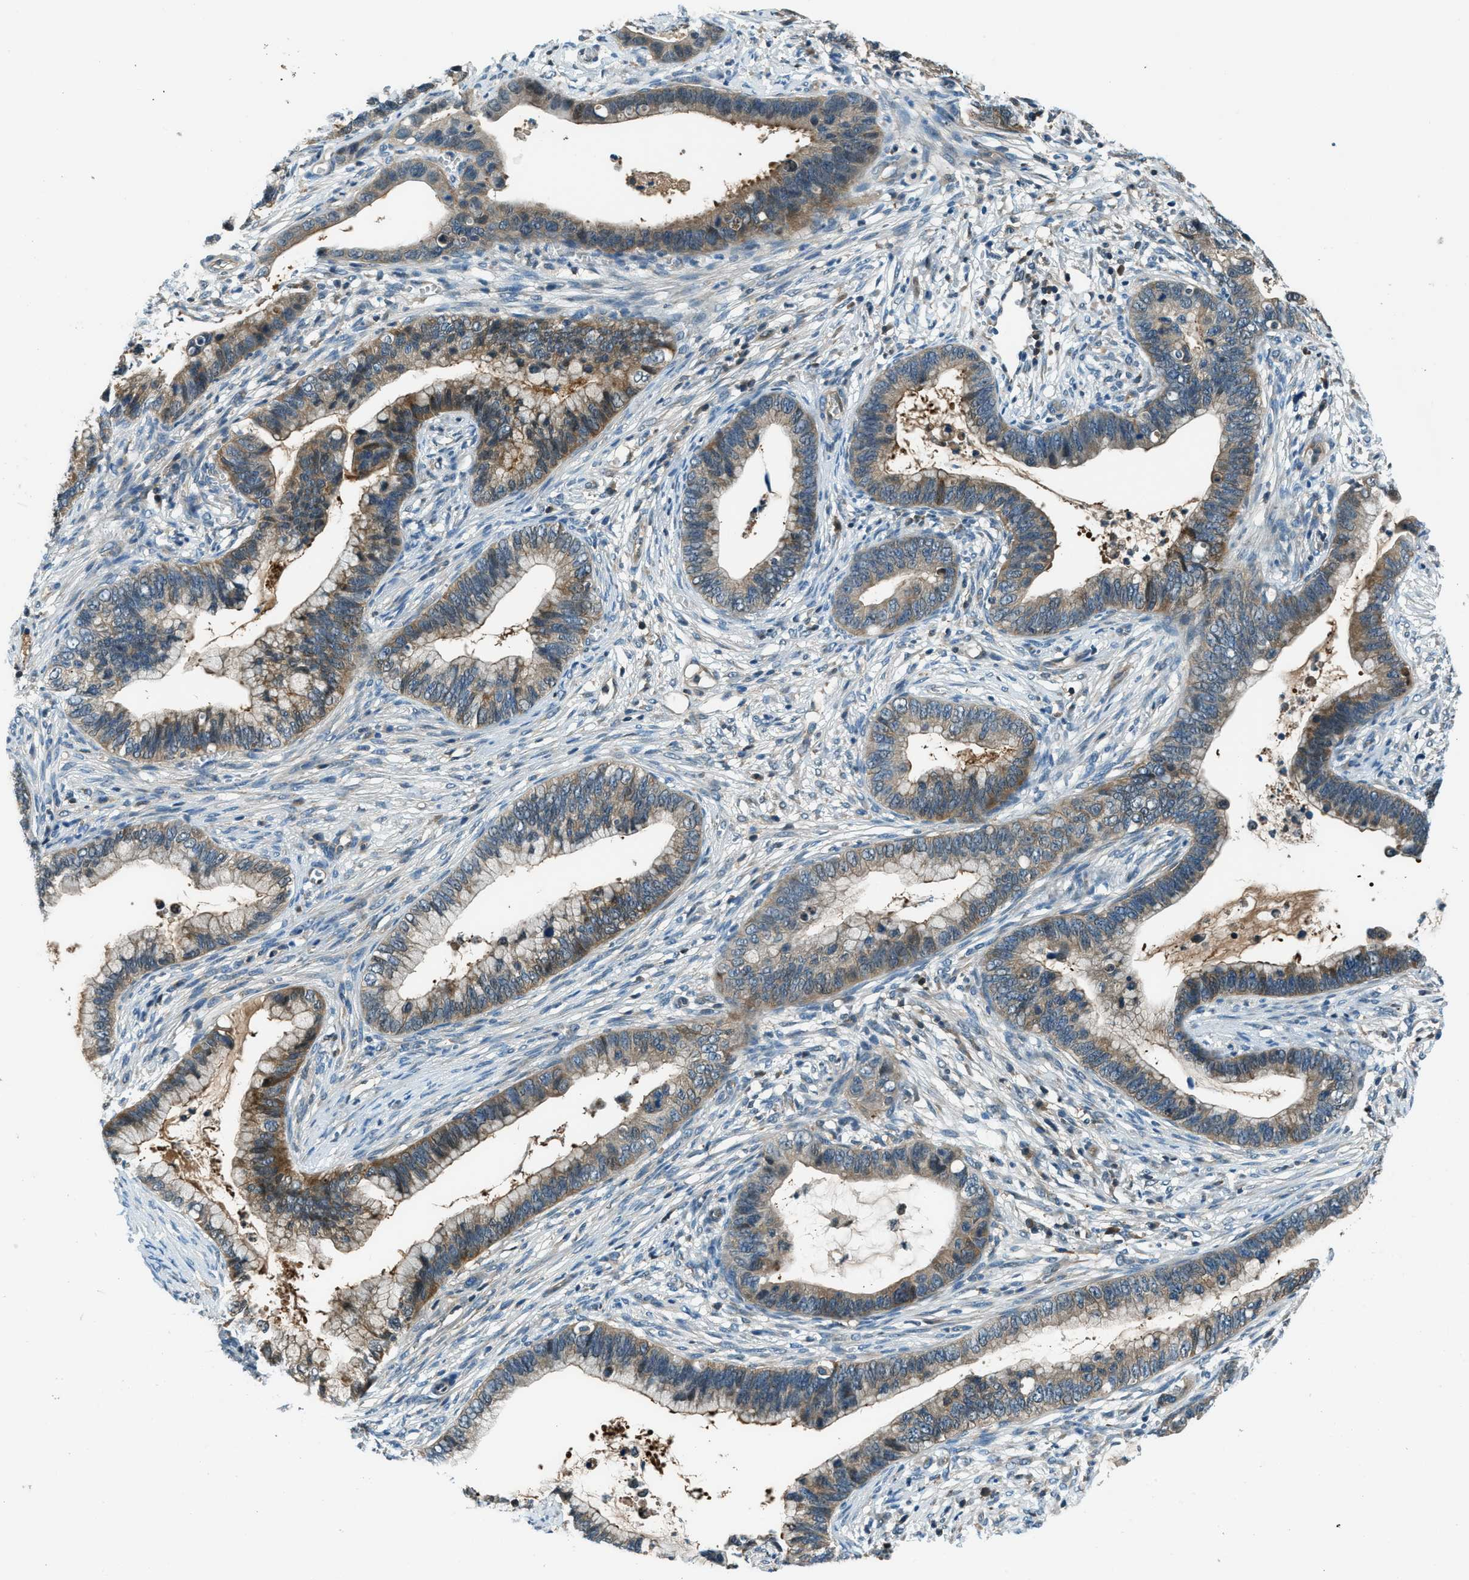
{"staining": {"intensity": "moderate", "quantity": "25%-75%", "location": "cytoplasmic/membranous"}, "tissue": "cervical cancer", "cell_type": "Tumor cells", "image_type": "cancer", "snomed": [{"axis": "morphology", "description": "Adenocarcinoma, NOS"}, {"axis": "topography", "description": "Cervix"}], "caption": "Immunohistochemical staining of human cervical cancer exhibits medium levels of moderate cytoplasmic/membranous protein staining in about 25%-75% of tumor cells.", "gene": "HEBP2", "patient": {"sex": "female", "age": 44}}